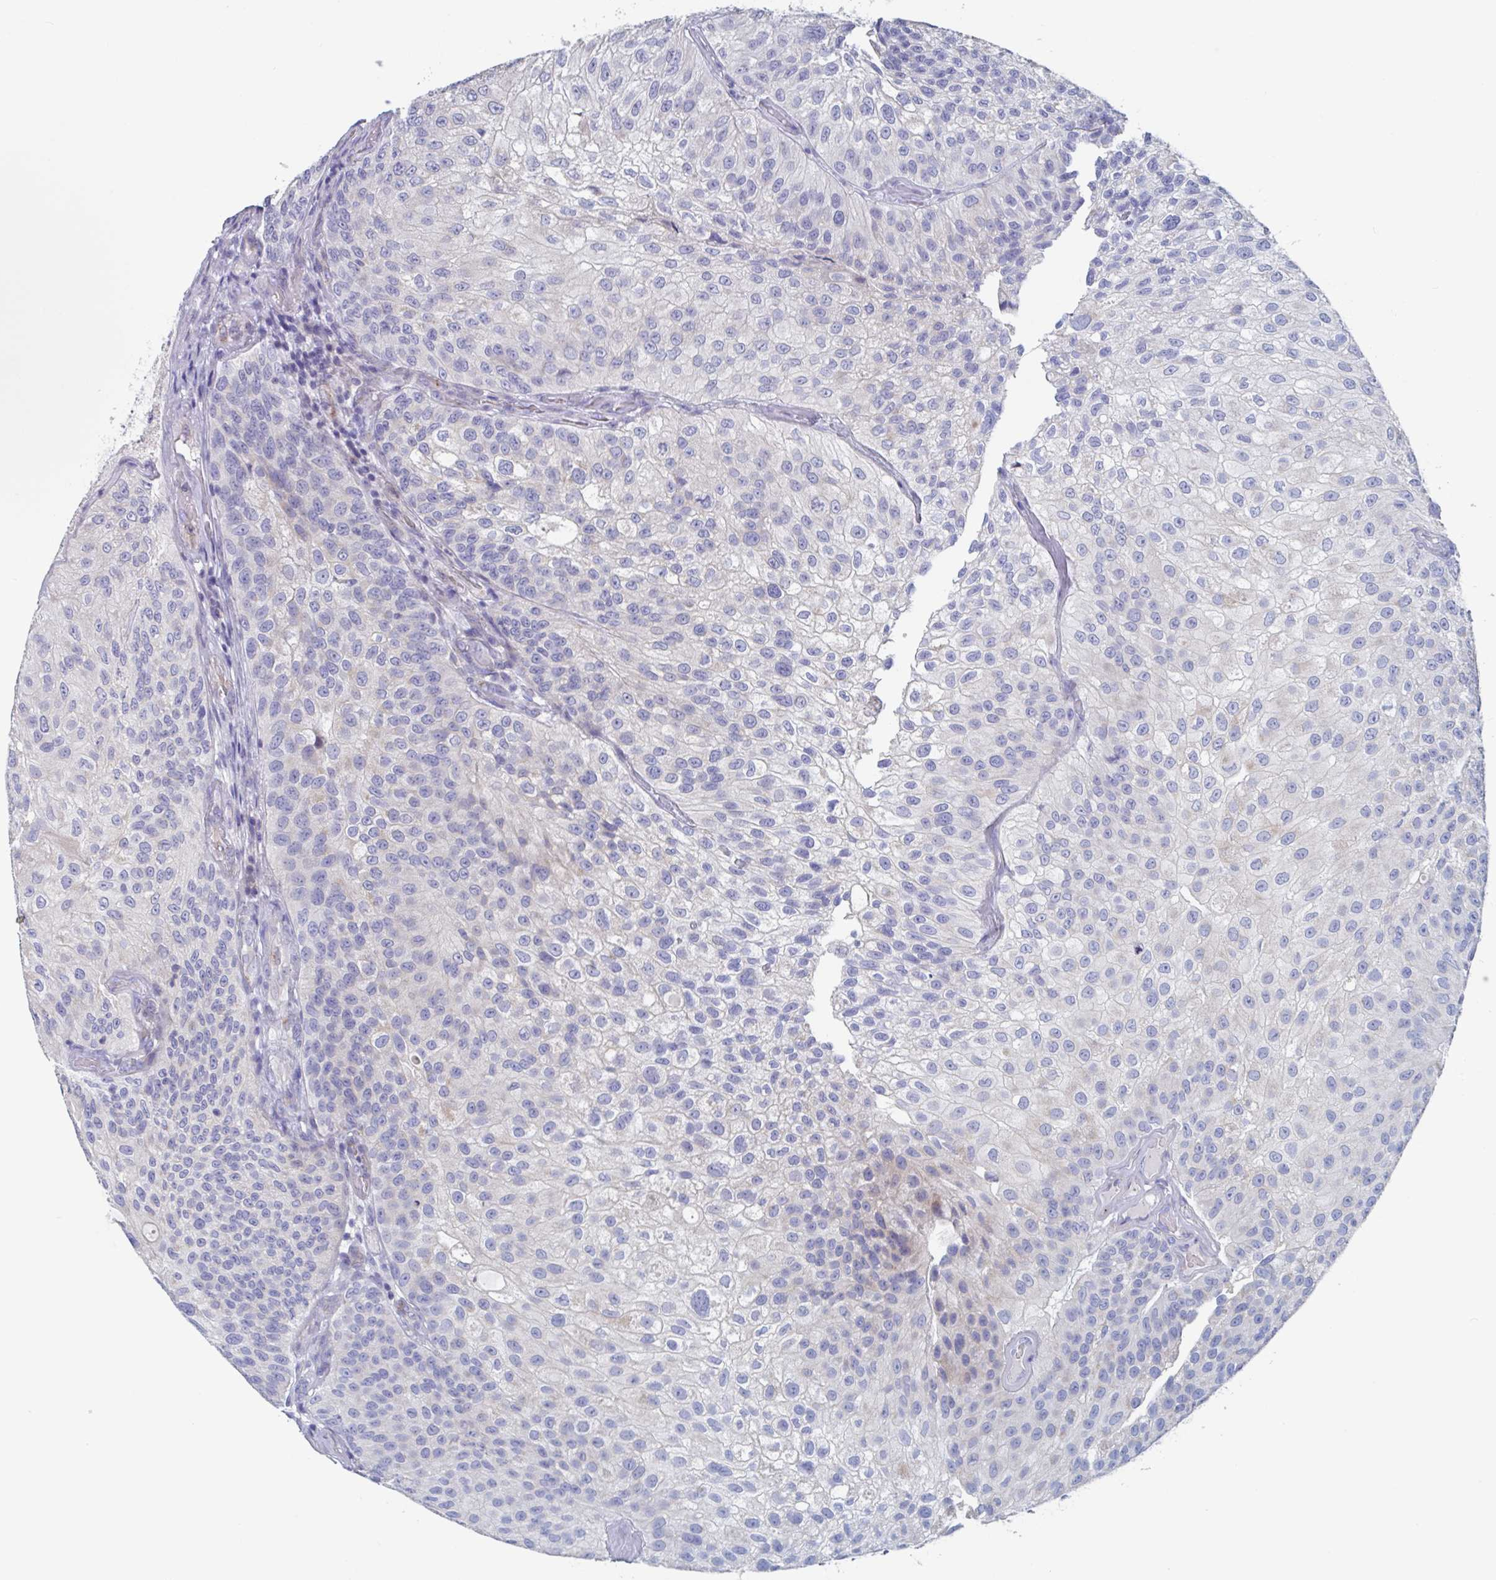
{"staining": {"intensity": "negative", "quantity": "none", "location": "none"}, "tissue": "urothelial cancer", "cell_type": "Tumor cells", "image_type": "cancer", "snomed": [{"axis": "morphology", "description": "Urothelial carcinoma, NOS"}, {"axis": "topography", "description": "Urinary bladder"}], "caption": "Immunohistochemistry (IHC) of urothelial cancer displays no positivity in tumor cells.", "gene": "ABHD16A", "patient": {"sex": "male", "age": 87}}